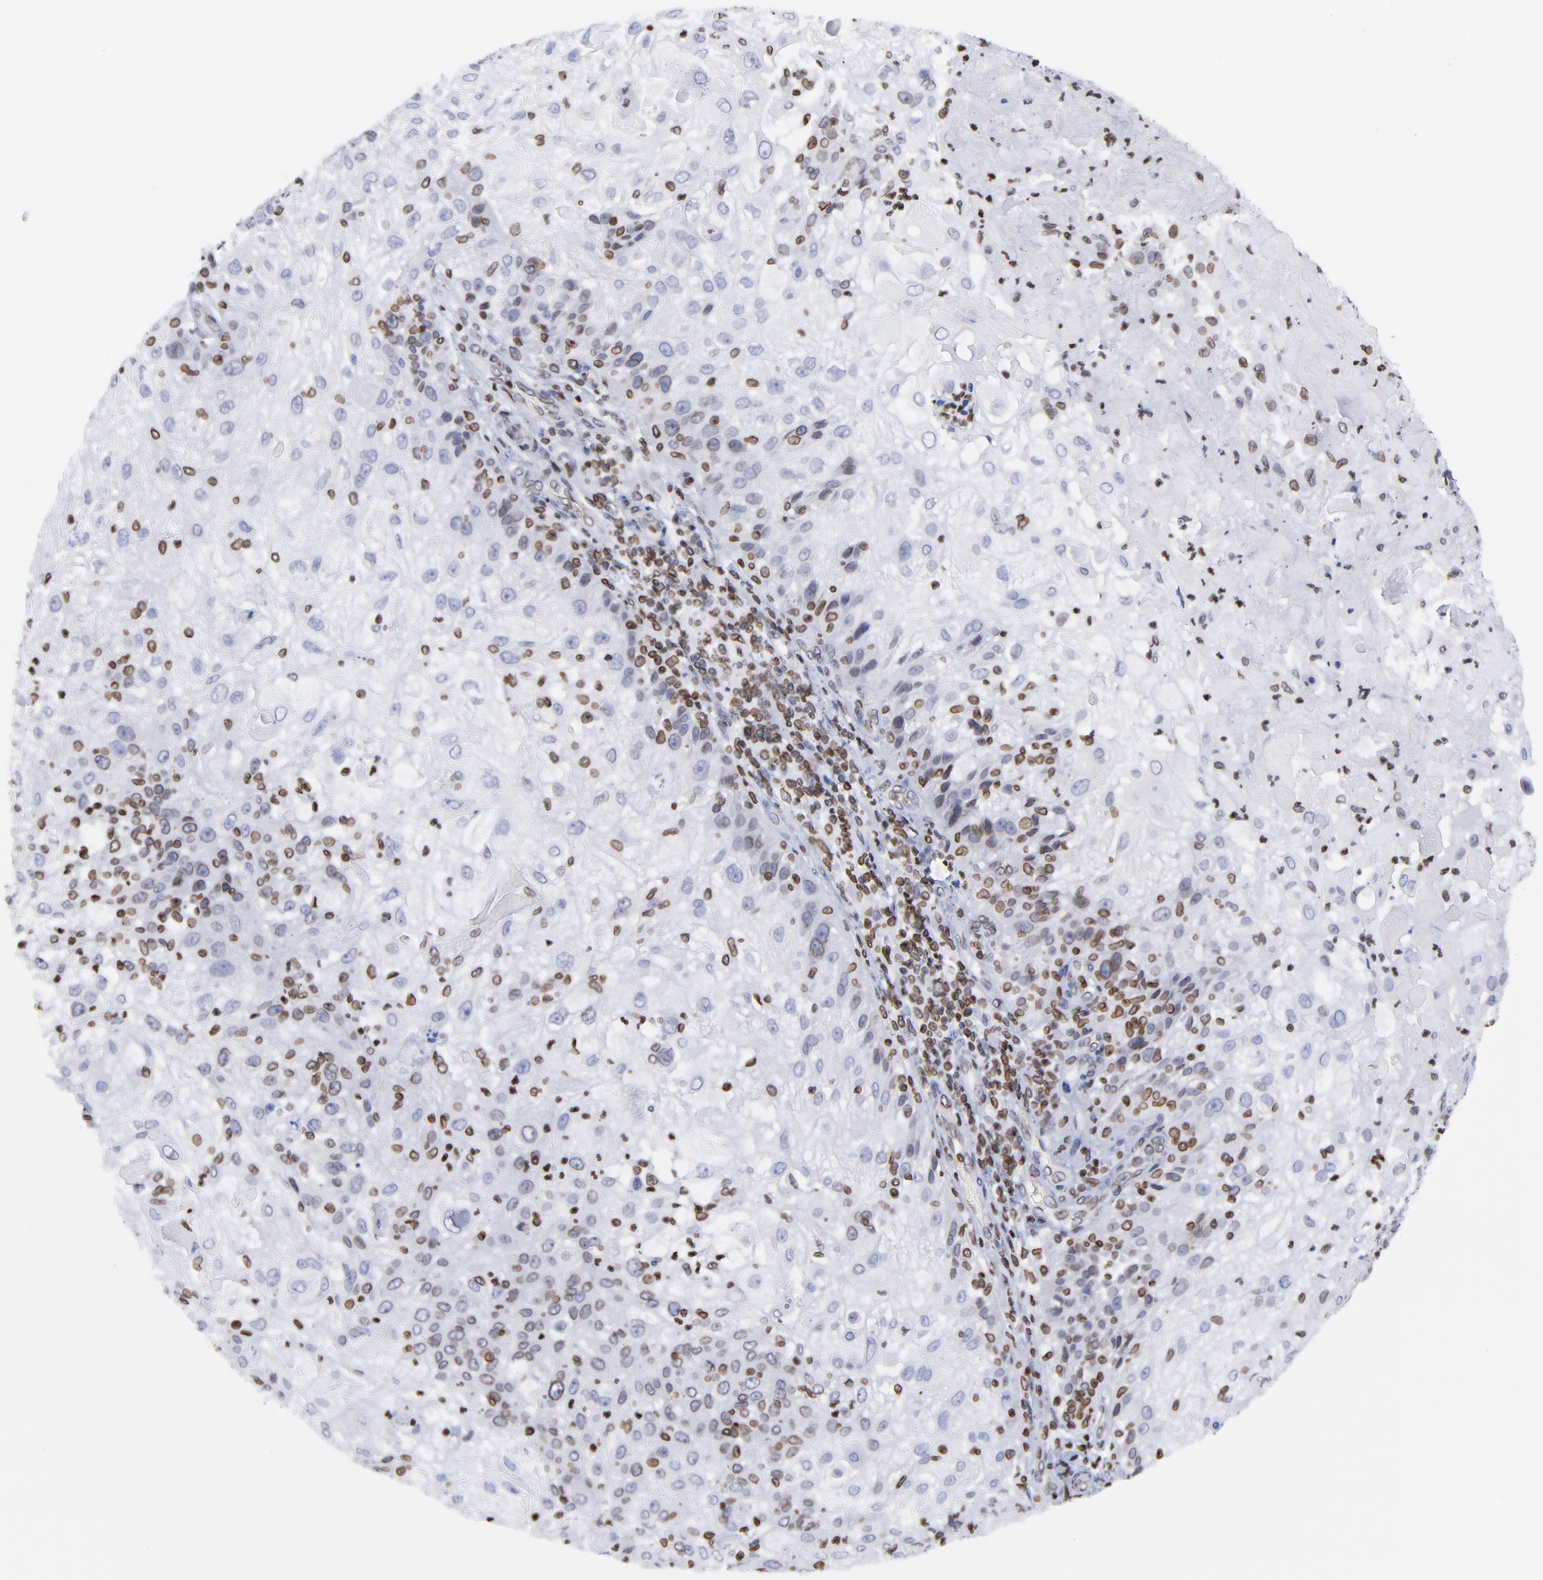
{"staining": {"intensity": "moderate", "quantity": "<25%", "location": "cytoplasmic/membranous,nuclear"}, "tissue": "skin cancer", "cell_type": "Tumor cells", "image_type": "cancer", "snomed": [{"axis": "morphology", "description": "Normal tissue, NOS"}, {"axis": "morphology", "description": "Squamous cell carcinoma, NOS"}, {"axis": "topography", "description": "Skin"}], "caption": "Tumor cells reveal moderate cytoplasmic/membranous and nuclear positivity in approximately <25% of cells in skin cancer (squamous cell carcinoma). Using DAB (3,3'-diaminobenzidine) (brown) and hematoxylin (blue) stains, captured at high magnification using brightfield microscopy.", "gene": "THAP7", "patient": {"sex": "female", "age": 83}}